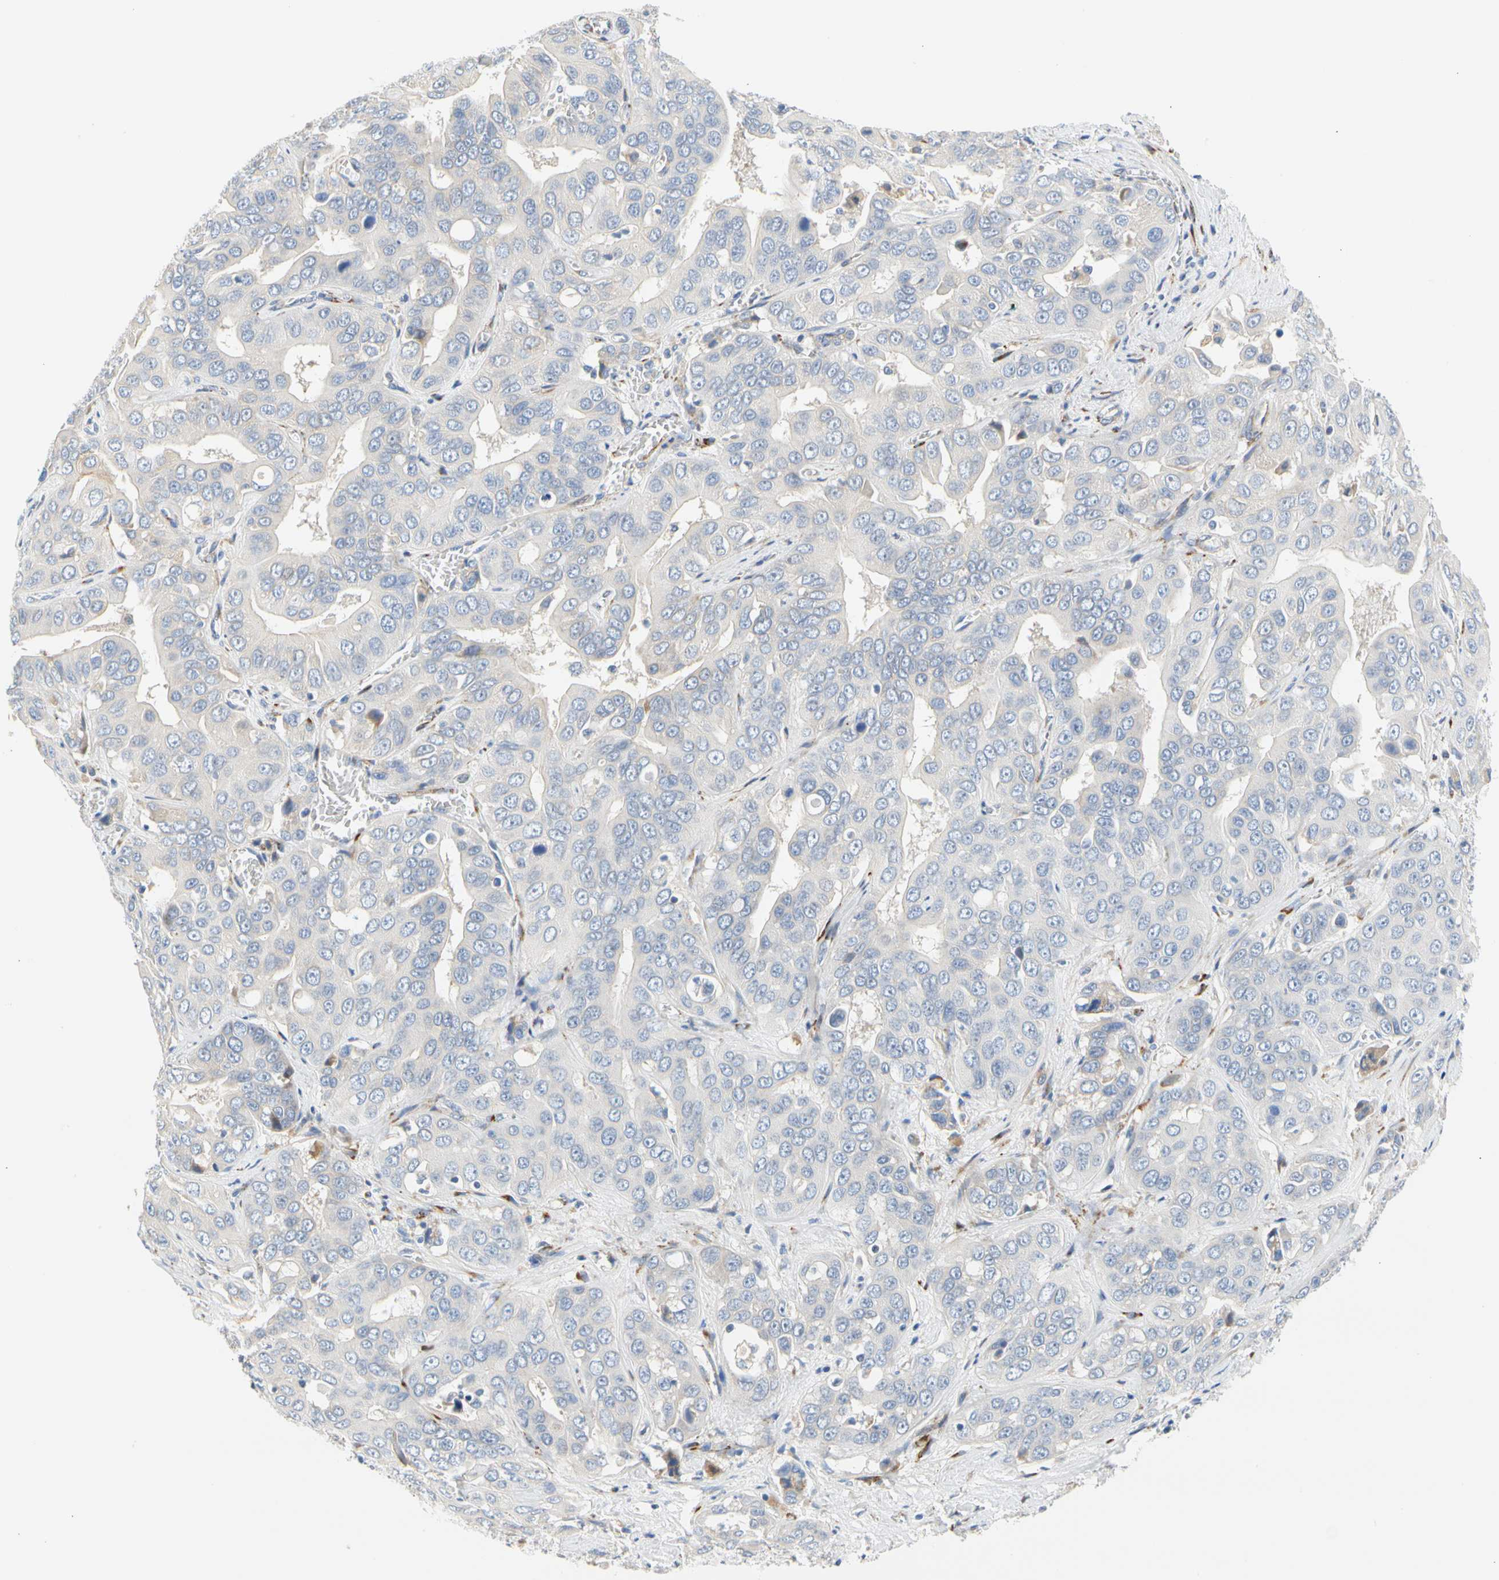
{"staining": {"intensity": "negative", "quantity": "none", "location": "none"}, "tissue": "liver cancer", "cell_type": "Tumor cells", "image_type": "cancer", "snomed": [{"axis": "morphology", "description": "Cholangiocarcinoma"}, {"axis": "topography", "description": "Liver"}], "caption": "Human cholangiocarcinoma (liver) stained for a protein using IHC shows no staining in tumor cells.", "gene": "ZNF236", "patient": {"sex": "female", "age": 52}}